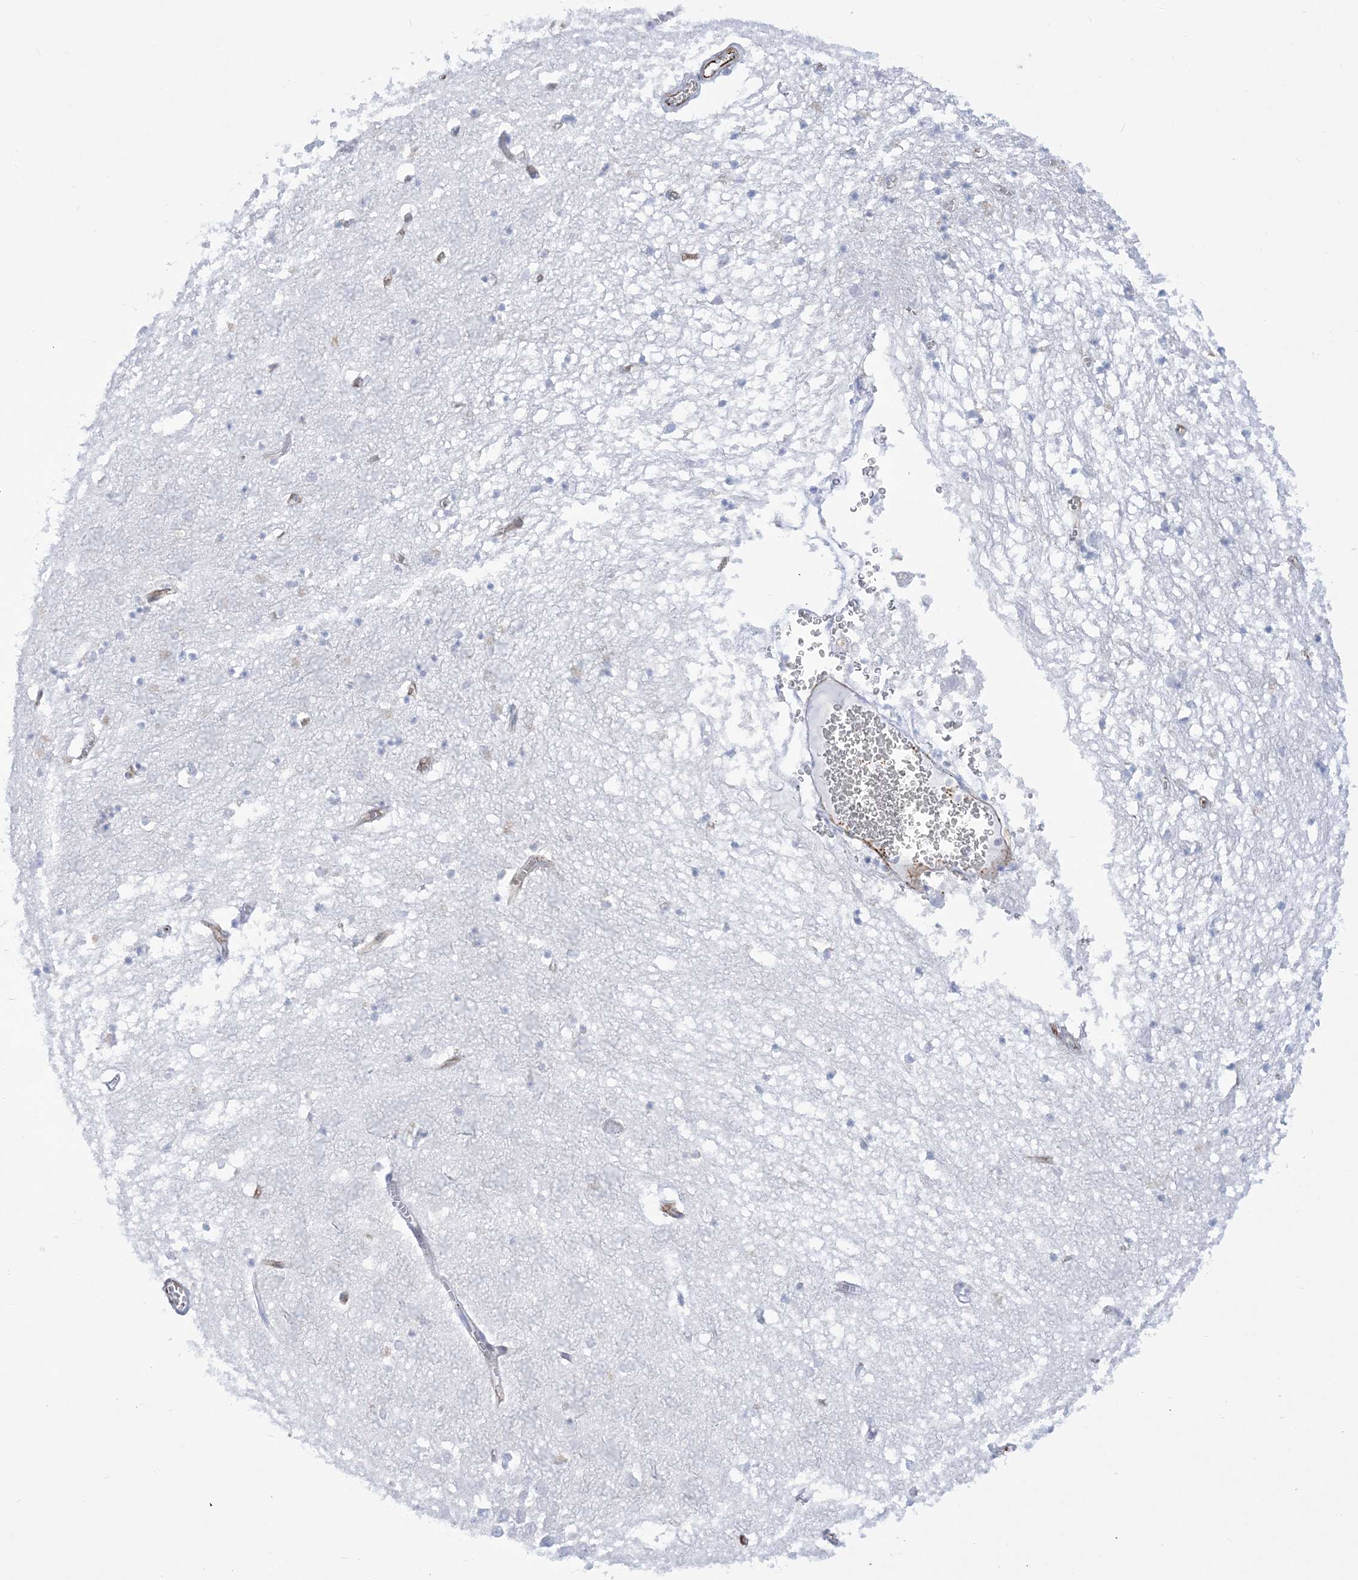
{"staining": {"intensity": "negative", "quantity": "none", "location": "none"}, "tissue": "hippocampus", "cell_type": "Glial cells", "image_type": "normal", "snomed": [{"axis": "morphology", "description": "Normal tissue, NOS"}, {"axis": "topography", "description": "Hippocampus"}], "caption": "High magnification brightfield microscopy of benign hippocampus stained with DAB (3,3'-diaminobenzidine) (brown) and counterstained with hematoxylin (blue): glial cells show no significant staining.", "gene": "B3GNT7", "patient": {"sex": "male", "age": 70}}